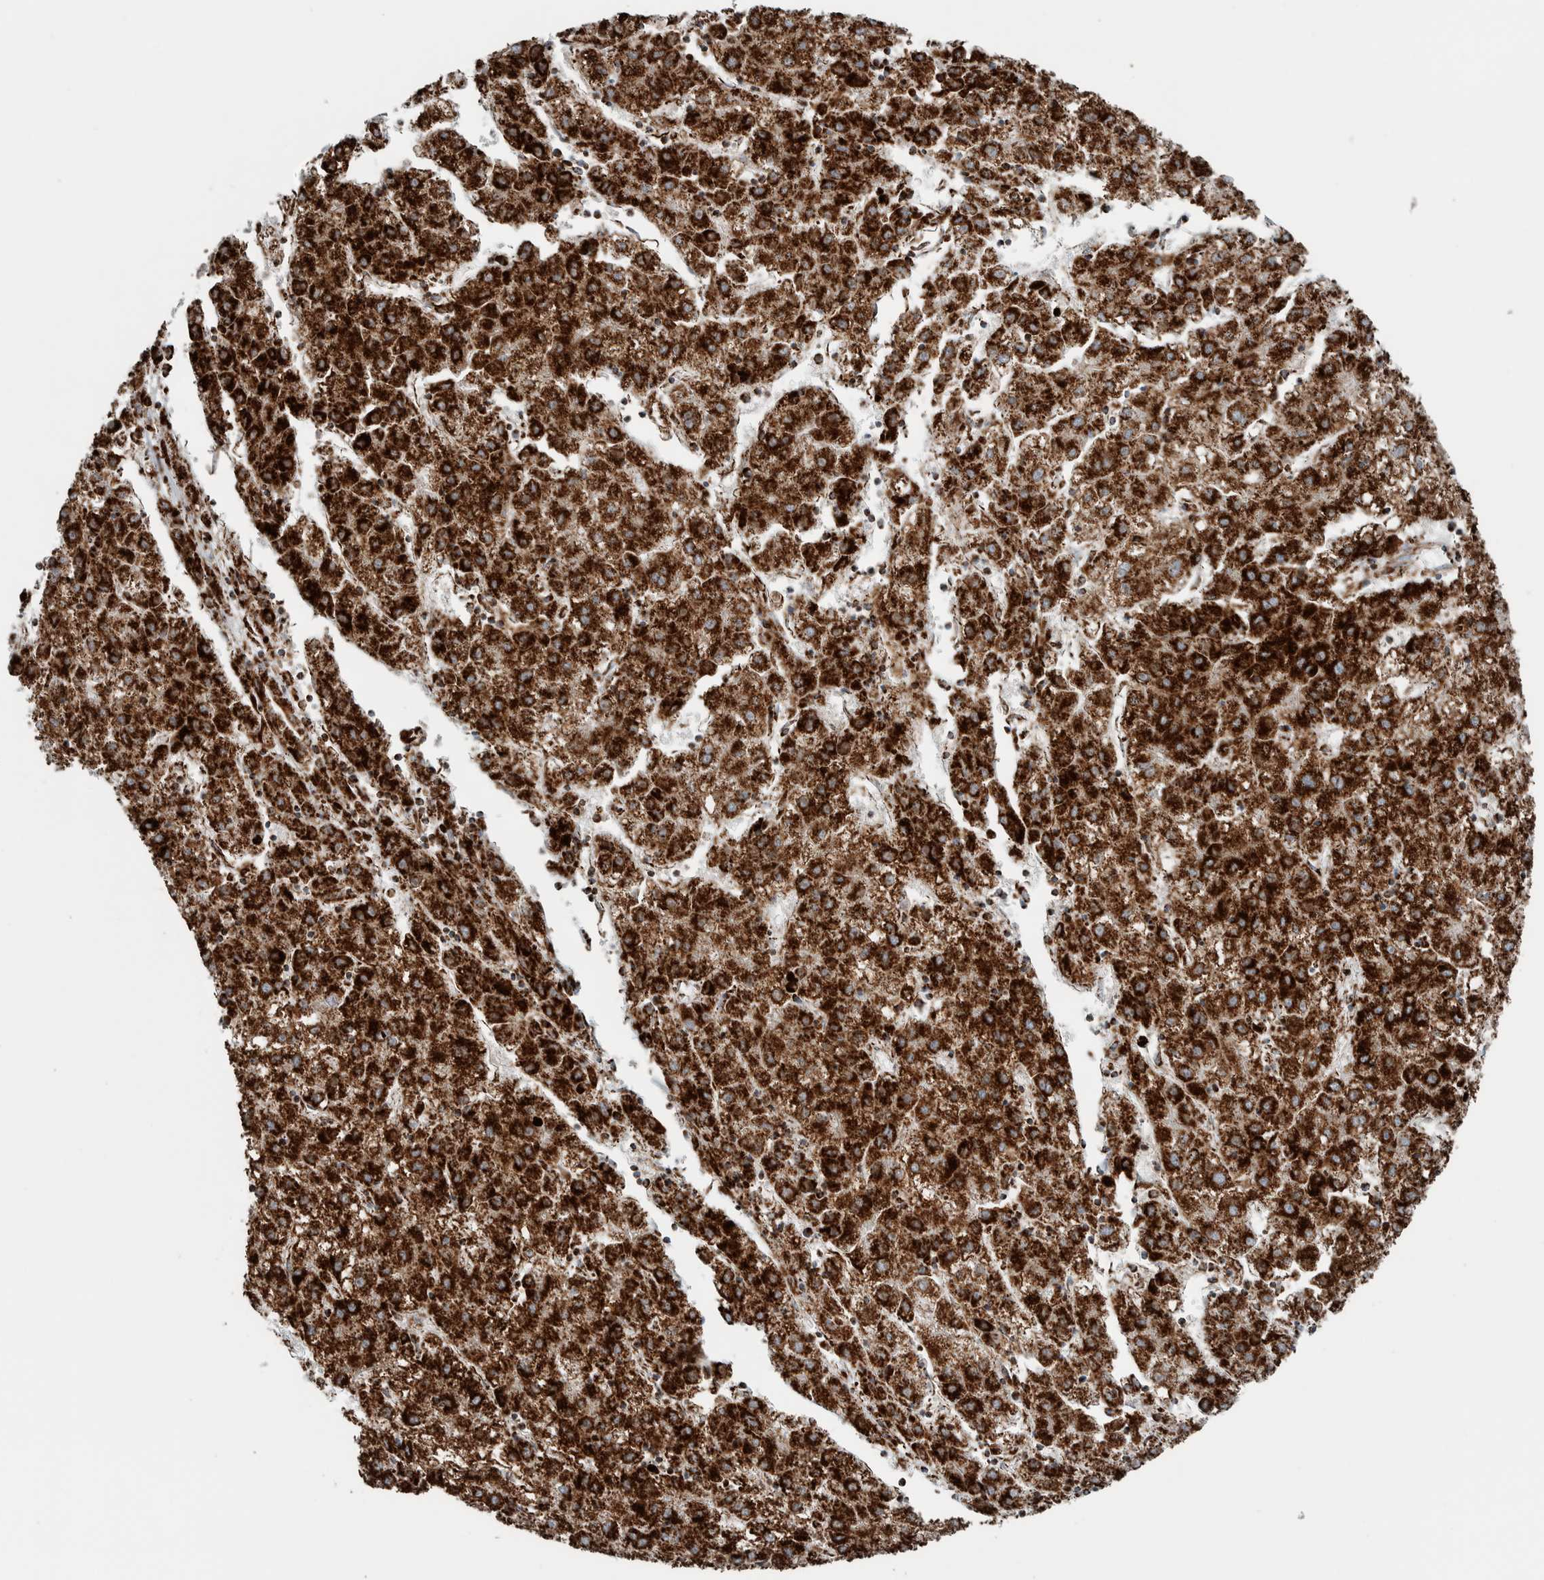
{"staining": {"intensity": "strong", "quantity": ">75%", "location": "cytoplasmic/membranous"}, "tissue": "liver cancer", "cell_type": "Tumor cells", "image_type": "cancer", "snomed": [{"axis": "morphology", "description": "Carcinoma, Hepatocellular, NOS"}, {"axis": "topography", "description": "Liver"}], "caption": "High-magnification brightfield microscopy of liver cancer stained with DAB (brown) and counterstained with hematoxylin (blue). tumor cells exhibit strong cytoplasmic/membranous staining is seen in approximately>75% of cells.", "gene": "CNTROB", "patient": {"sex": "male", "age": 72}}